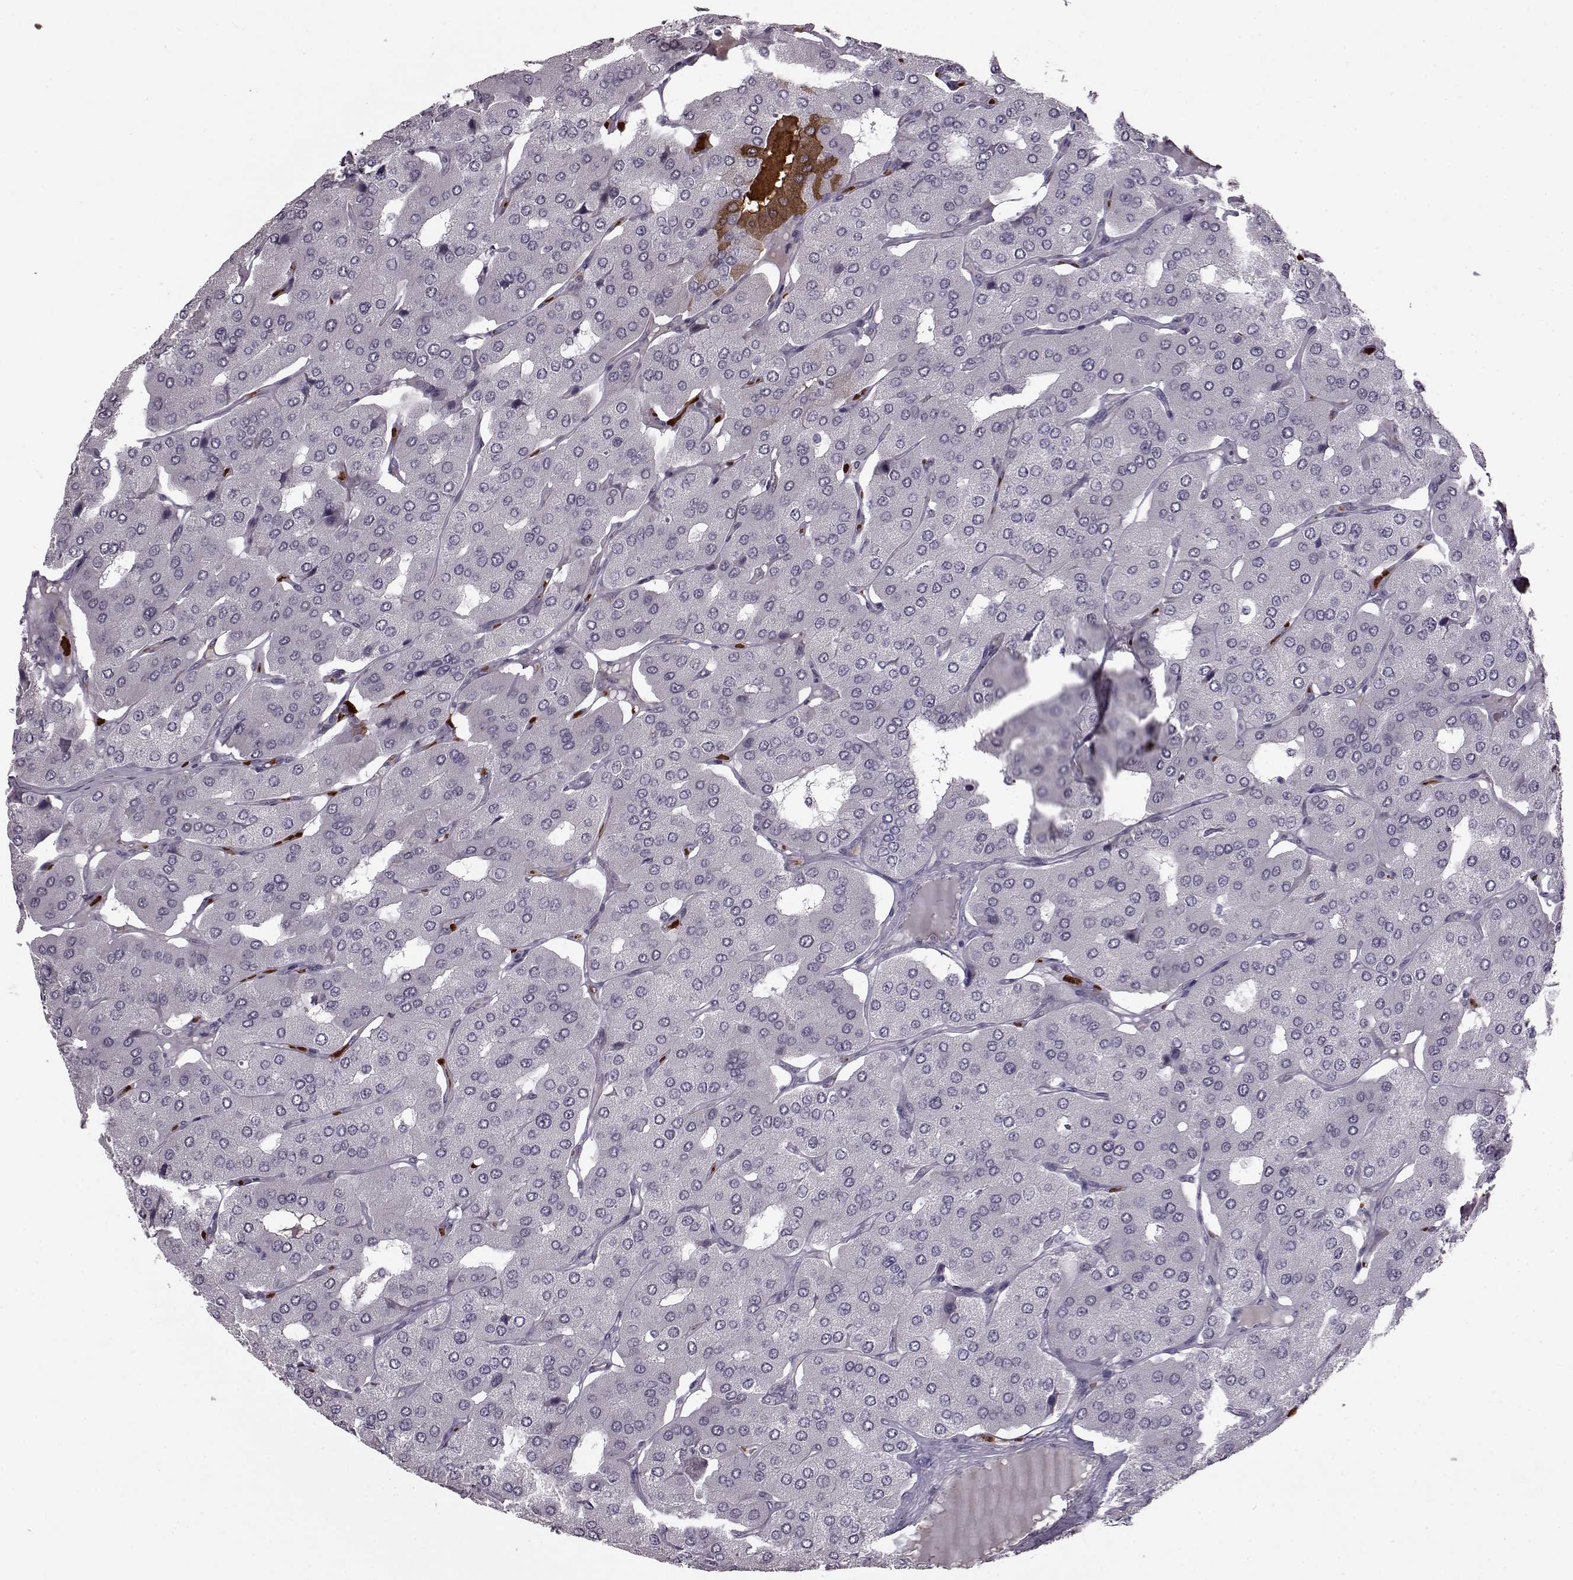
{"staining": {"intensity": "negative", "quantity": "none", "location": "none"}, "tissue": "parathyroid gland", "cell_type": "Glandular cells", "image_type": "normal", "snomed": [{"axis": "morphology", "description": "Normal tissue, NOS"}, {"axis": "morphology", "description": "Adenoma, NOS"}, {"axis": "topography", "description": "Parathyroid gland"}], "caption": "A high-resolution histopathology image shows immunohistochemistry staining of benign parathyroid gland, which displays no significant expression in glandular cells.", "gene": "PROP1", "patient": {"sex": "female", "age": 86}}